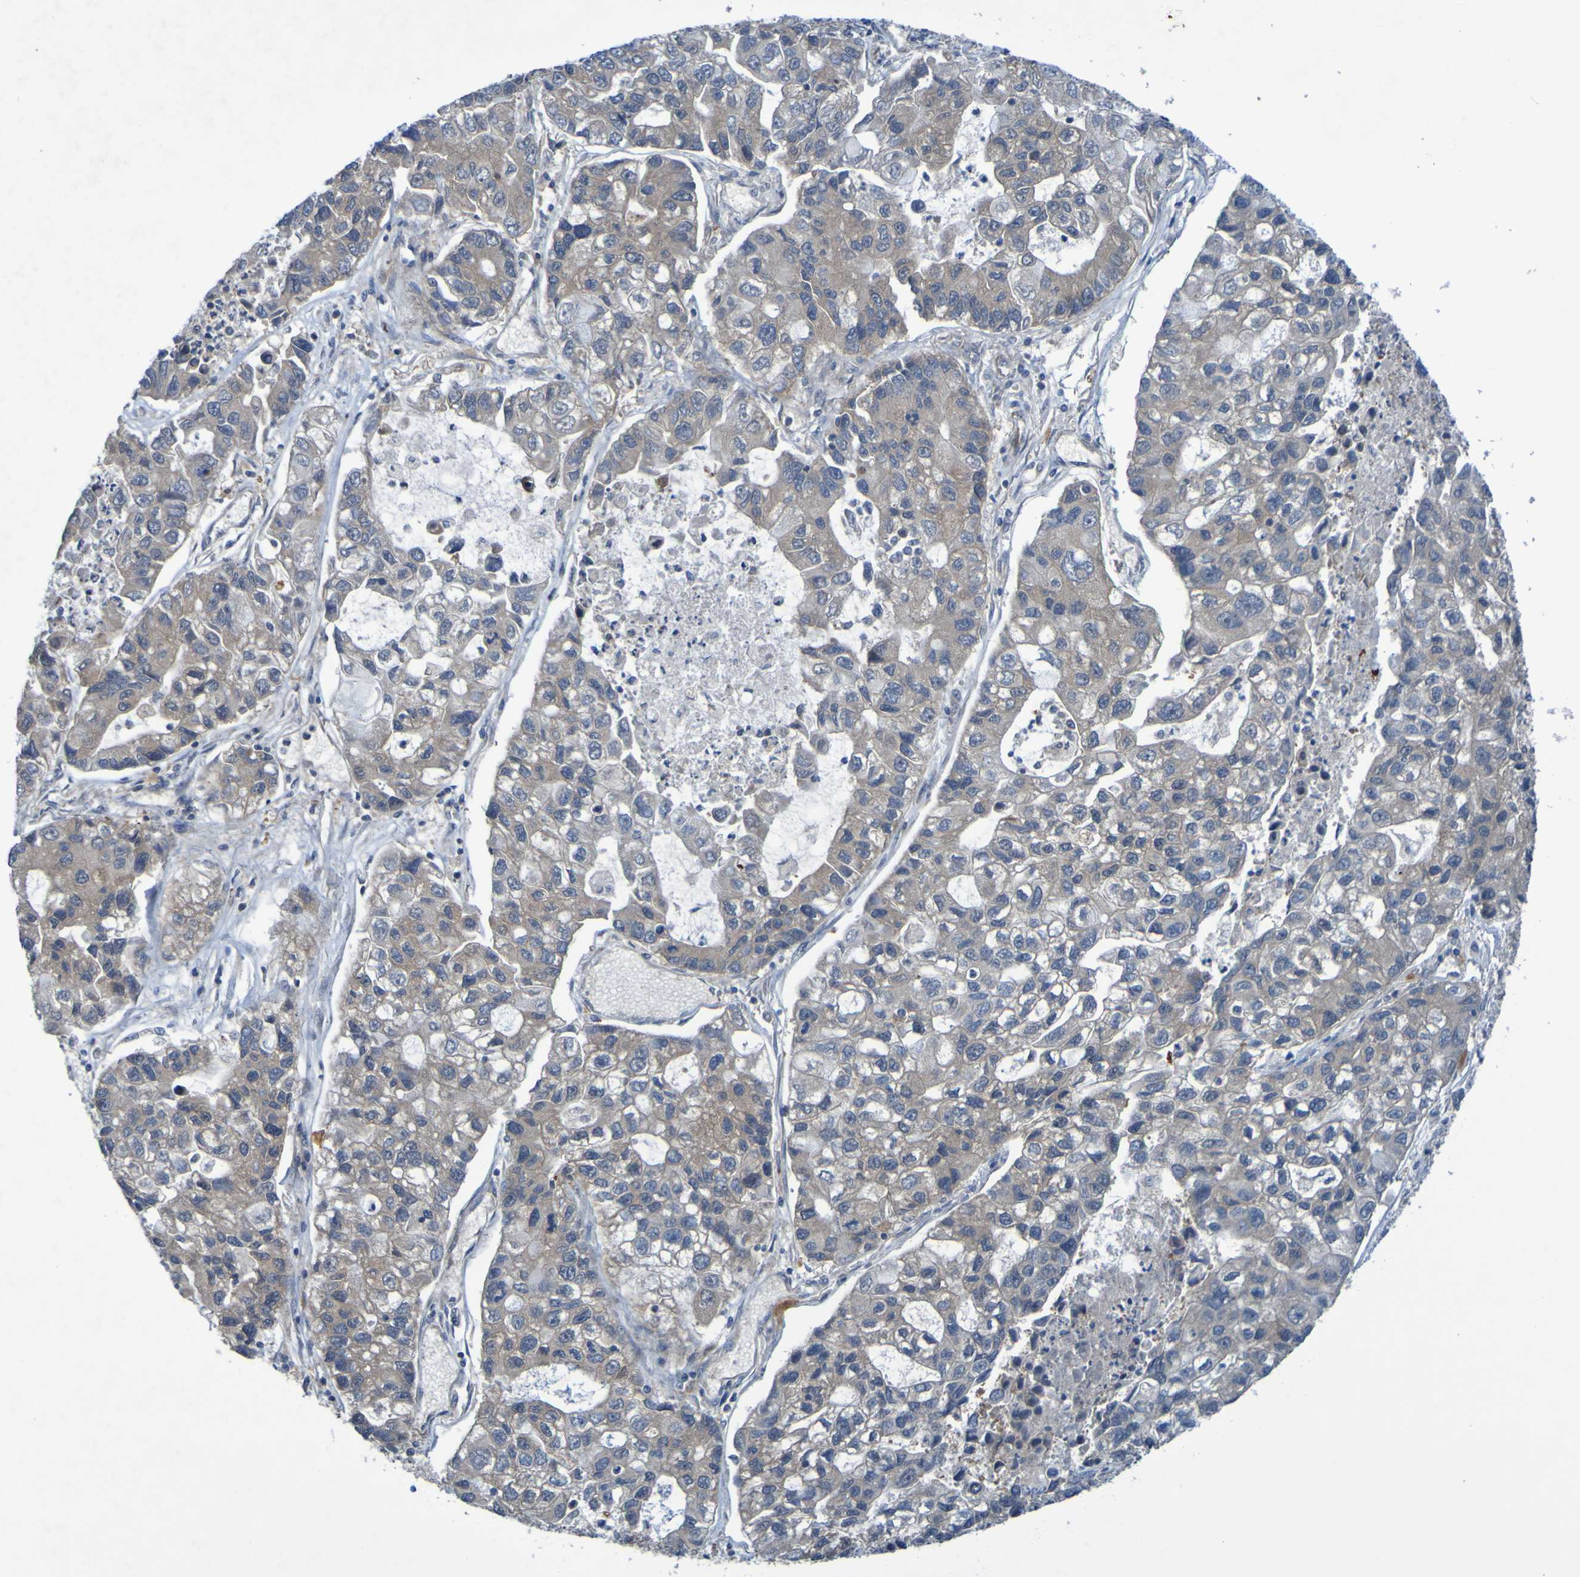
{"staining": {"intensity": "weak", "quantity": ">75%", "location": "cytoplasmic/membranous"}, "tissue": "lung cancer", "cell_type": "Tumor cells", "image_type": "cancer", "snomed": [{"axis": "morphology", "description": "Adenocarcinoma, NOS"}, {"axis": "topography", "description": "Lung"}], "caption": "Immunohistochemistry (DAB) staining of lung adenocarcinoma exhibits weak cytoplasmic/membranous protein staining in approximately >75% of tumor cells. Nuclei are stained in blue.", "gene": "SDK1", "patient": {"sex": "female", "age": 51}}